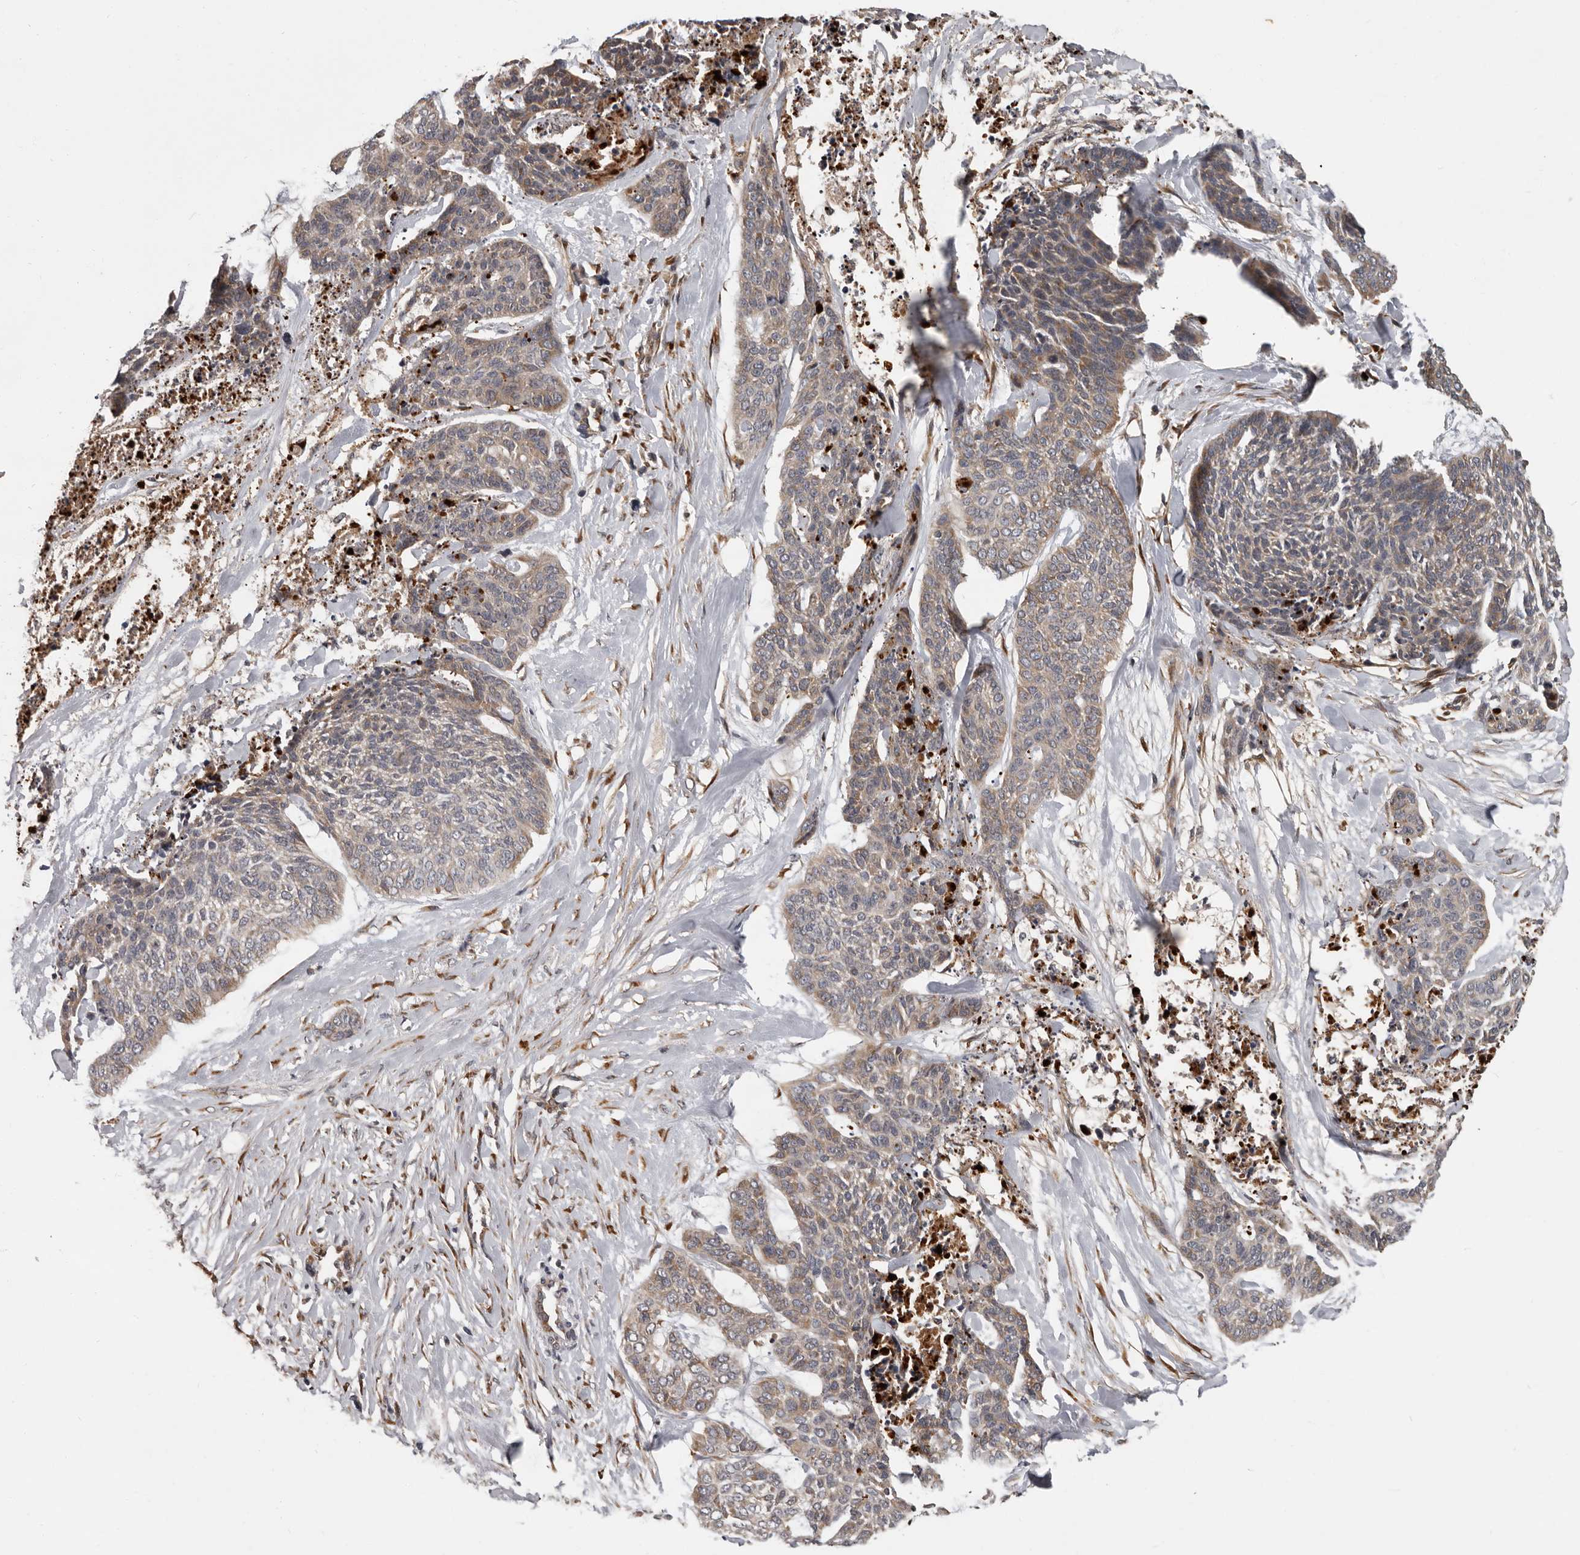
{"staining": {"intensity": "weak", "quantity": "25%-75%", "location": "cytoplasmic/membranous"}, "tissue": "skin cancer", "cell_type": "Tumor cells", "image_type": "cancer", "snomed": [{"axis": "morphology", "description": "Basal cell carcinoma"}, {"axis": "topography", "description": "Skin"}], "caption": "This is an image of immunohistochemistry staining of skin basal cell carcinoma, which shows weak staining in the cytoplasmic/membranous of tumor cells.", "gene": "MTF1", "patient": {"sex": "female", "age": 64}}